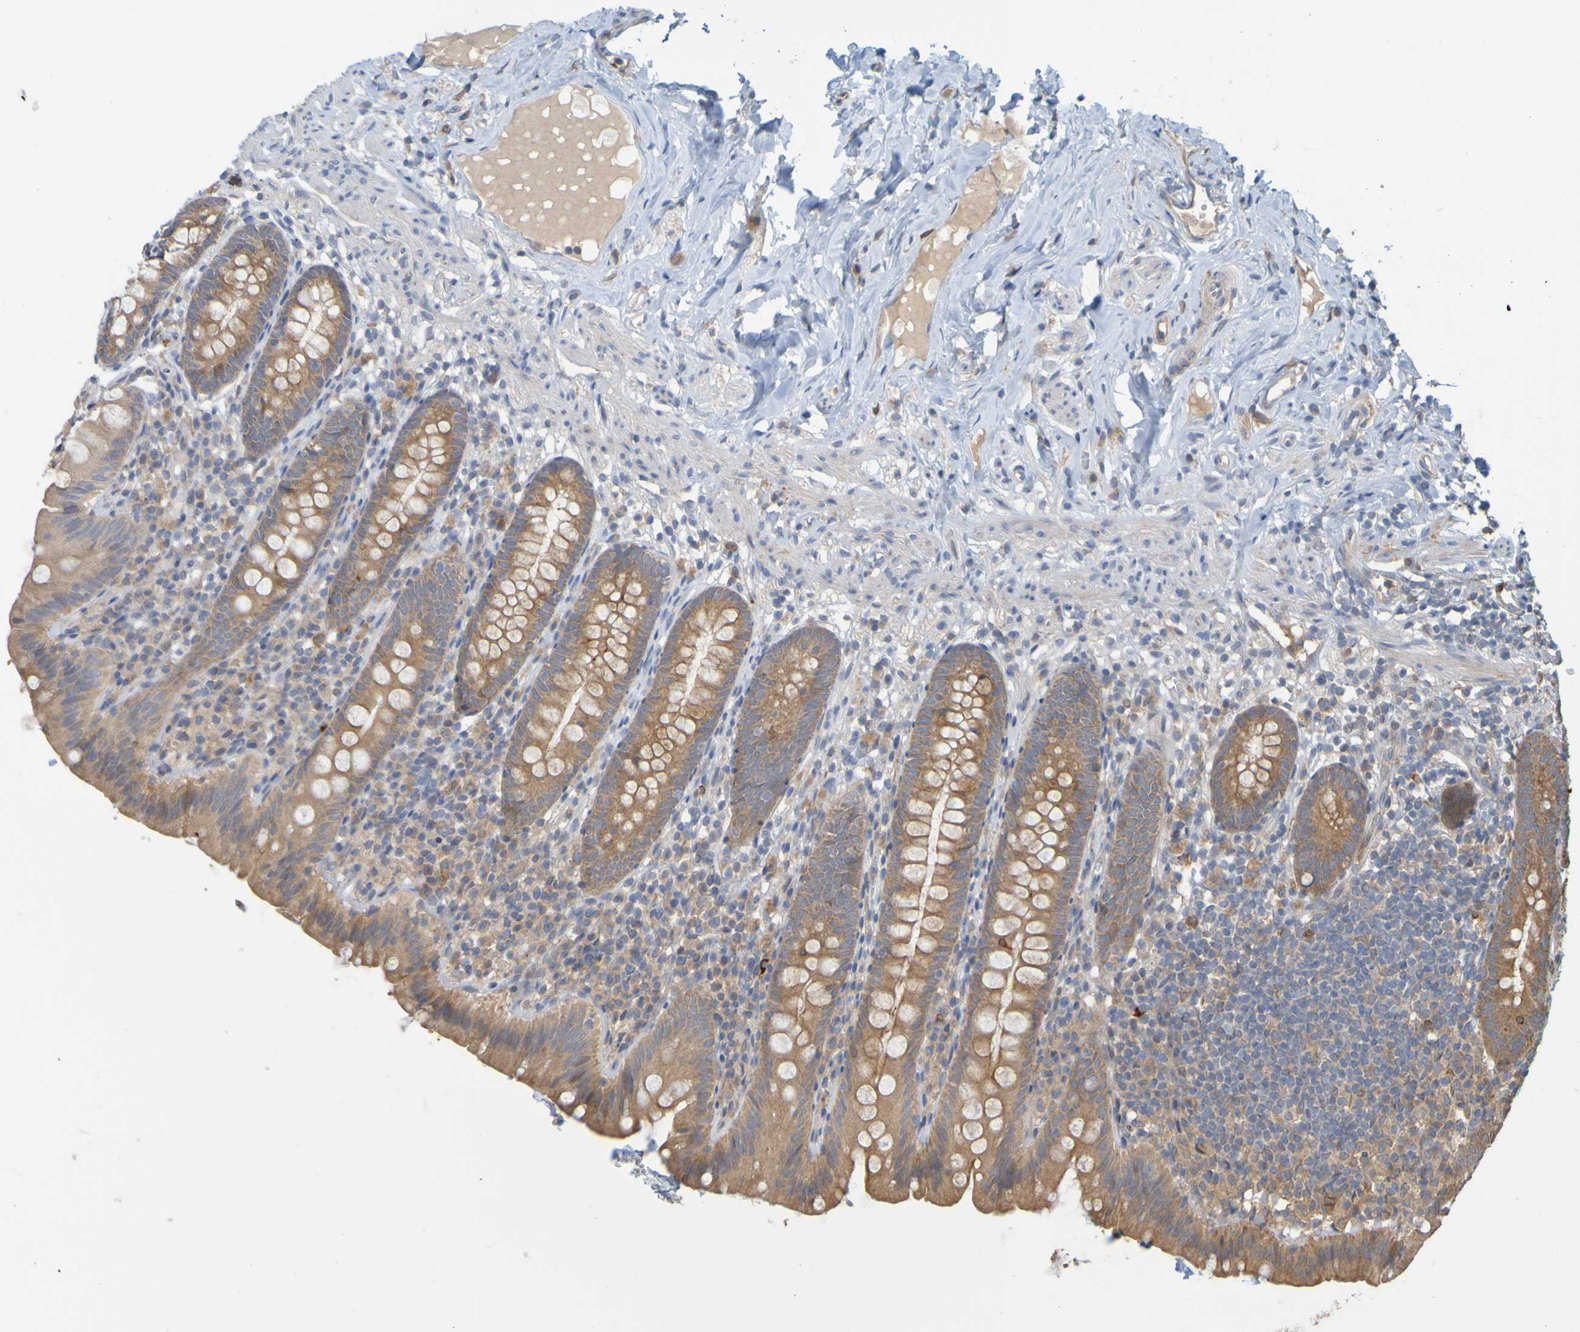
{"staining": {"intensity": "moderate", "quantity": ">75%", "location": "cytoplasmic/membranous"}, "tissue": "appendix", "cell_type": "Glandular cells", "image_type": "normal", "snomed": [{"axis": "morphology", "description": "Normal tissue, NOS"}, {"axis": "topography", "description": "Appendix"}], "caption": "Glandular cells display medium levels of moderate cytoplasmic/membranous positivity in approximately >75% of cells in benign human appendix. (Brightfield microscopy of DAB IHC at high magnification).", "gene": "NAV2", "patient": {"sex": "male", "age": 52}}